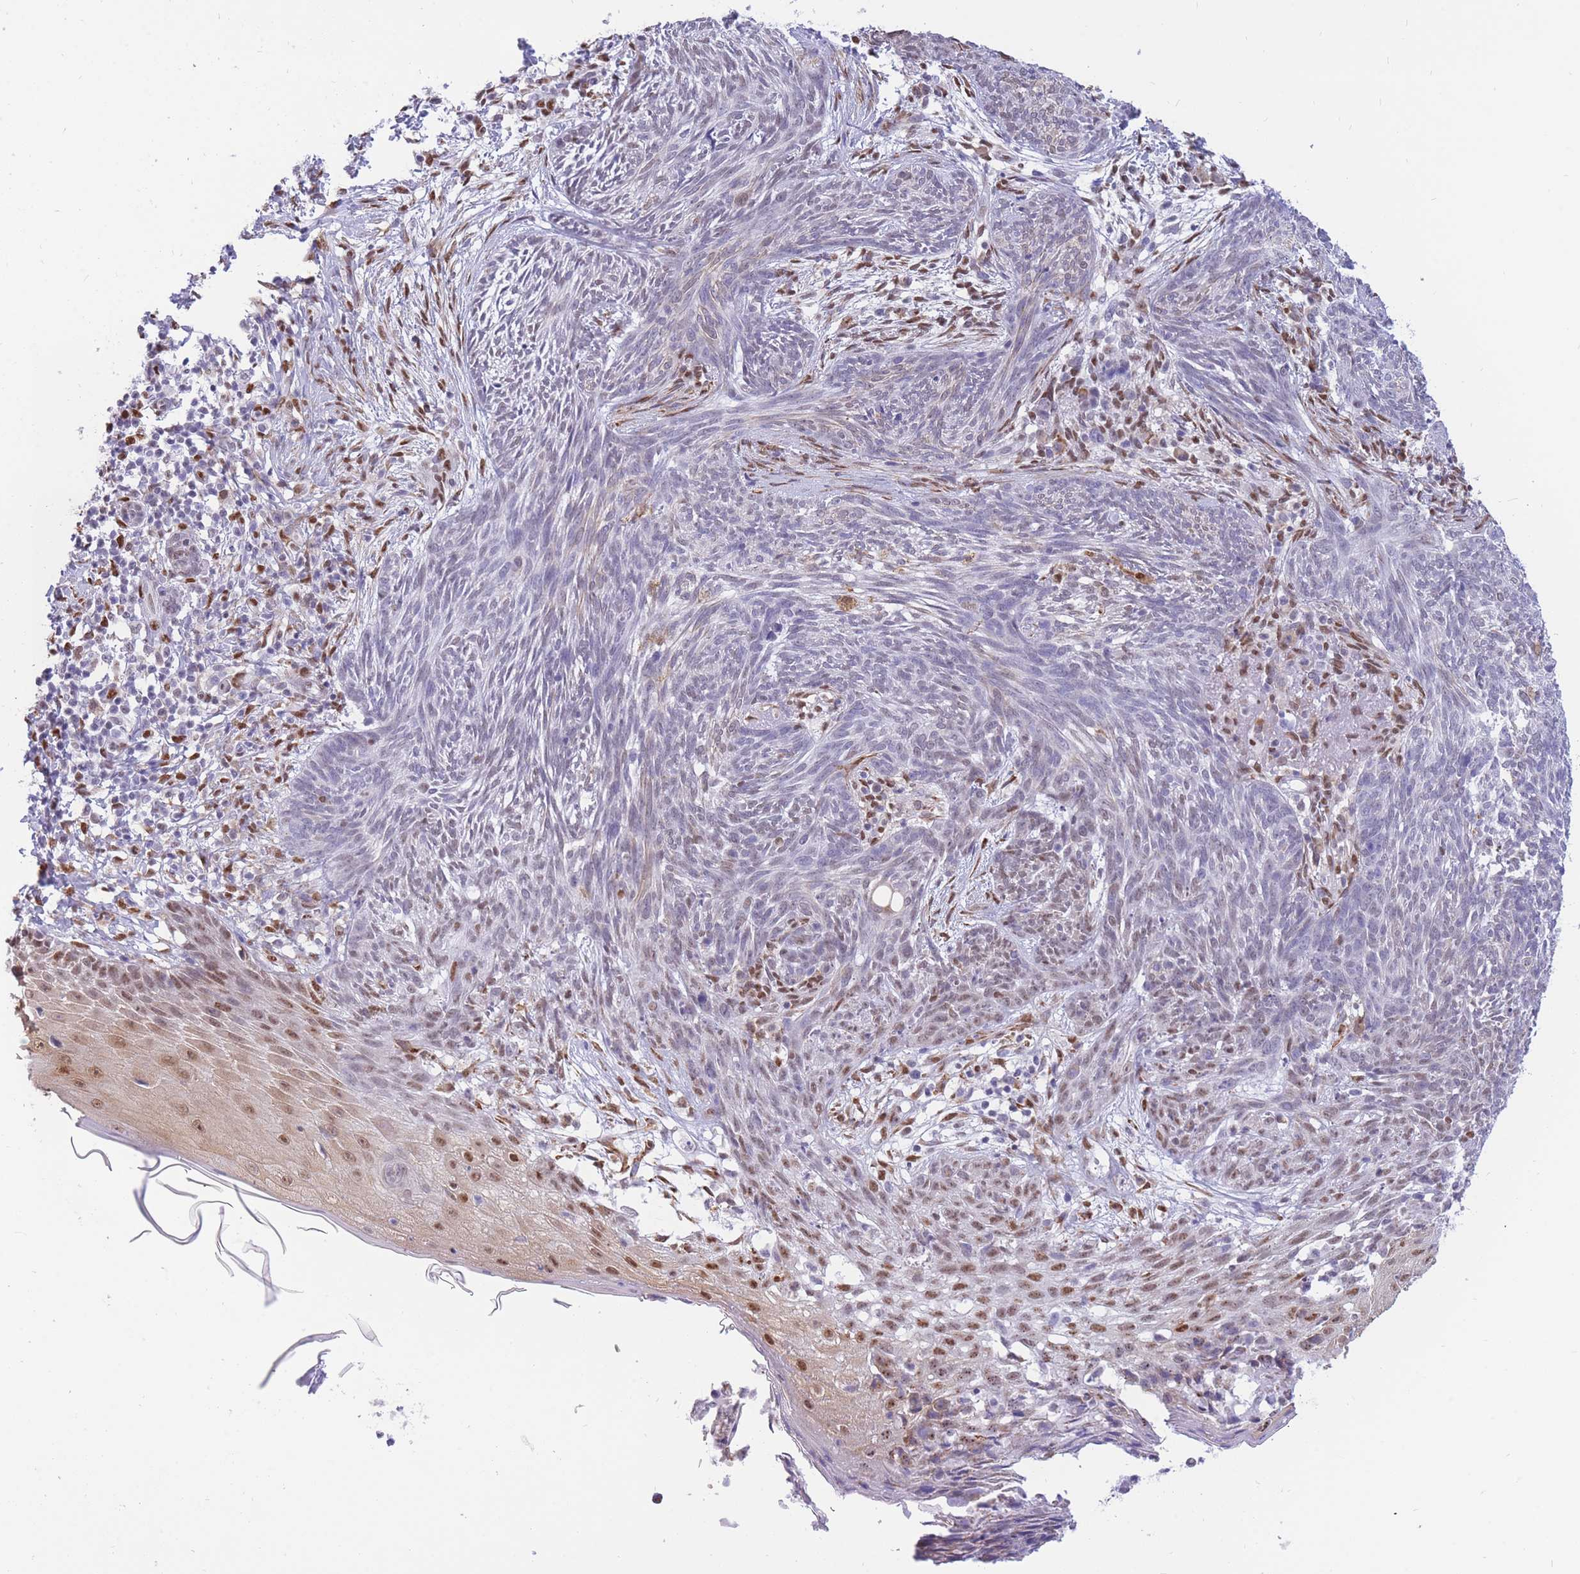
{"staining": {"intensity": "weak", "quantity": "<25%", "location": "nuclear"}, "tissue": "skin cancer", "cell_type": "Tumor cells", "image_type": "cancer", "snomed": [{"axis": "morphology", "description": "Basal cell carcinoma"}, {"axis": "topography", "description": "Skin"}], "caption": "Immunohistochemistry (IHC) of human skin basal cell carcinoma exhibits no expression in tumor cells.", "gene": "FAM153A", "patient": {"sex": "male", "age": 73}}